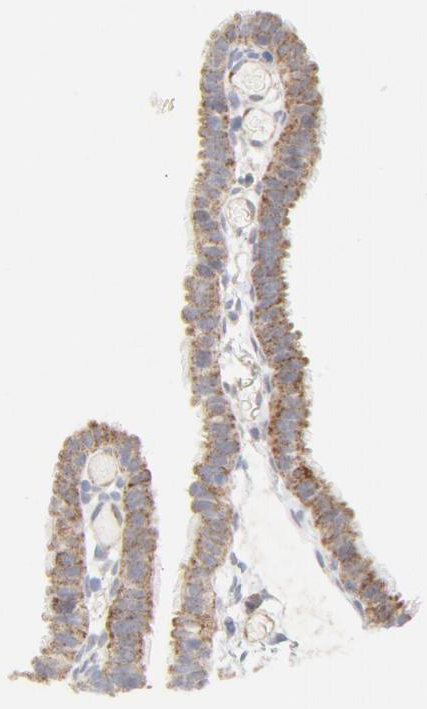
{"staining": {"intensity": "moderate", "quantity": ">75%", "location": "cytoplasmic/membranous"}, "tissue": "fallopian tube", "cell_type": "Glandular cells", "image_type": "normal", "snomed": [{"axis": "morphology", "description": "Normal tissue, NOS"}, {"axis": "topography", "description": "Fallopian tube"}], "caption": "Moderate cytoplasmic/membranous positivity for a protein is present in about >75% of glandular cells of benign fallopian tube using immunohistochemistry (IHC).", "gene": "RAPGEF4", "patient": {"sex": "female", "age": 29}}